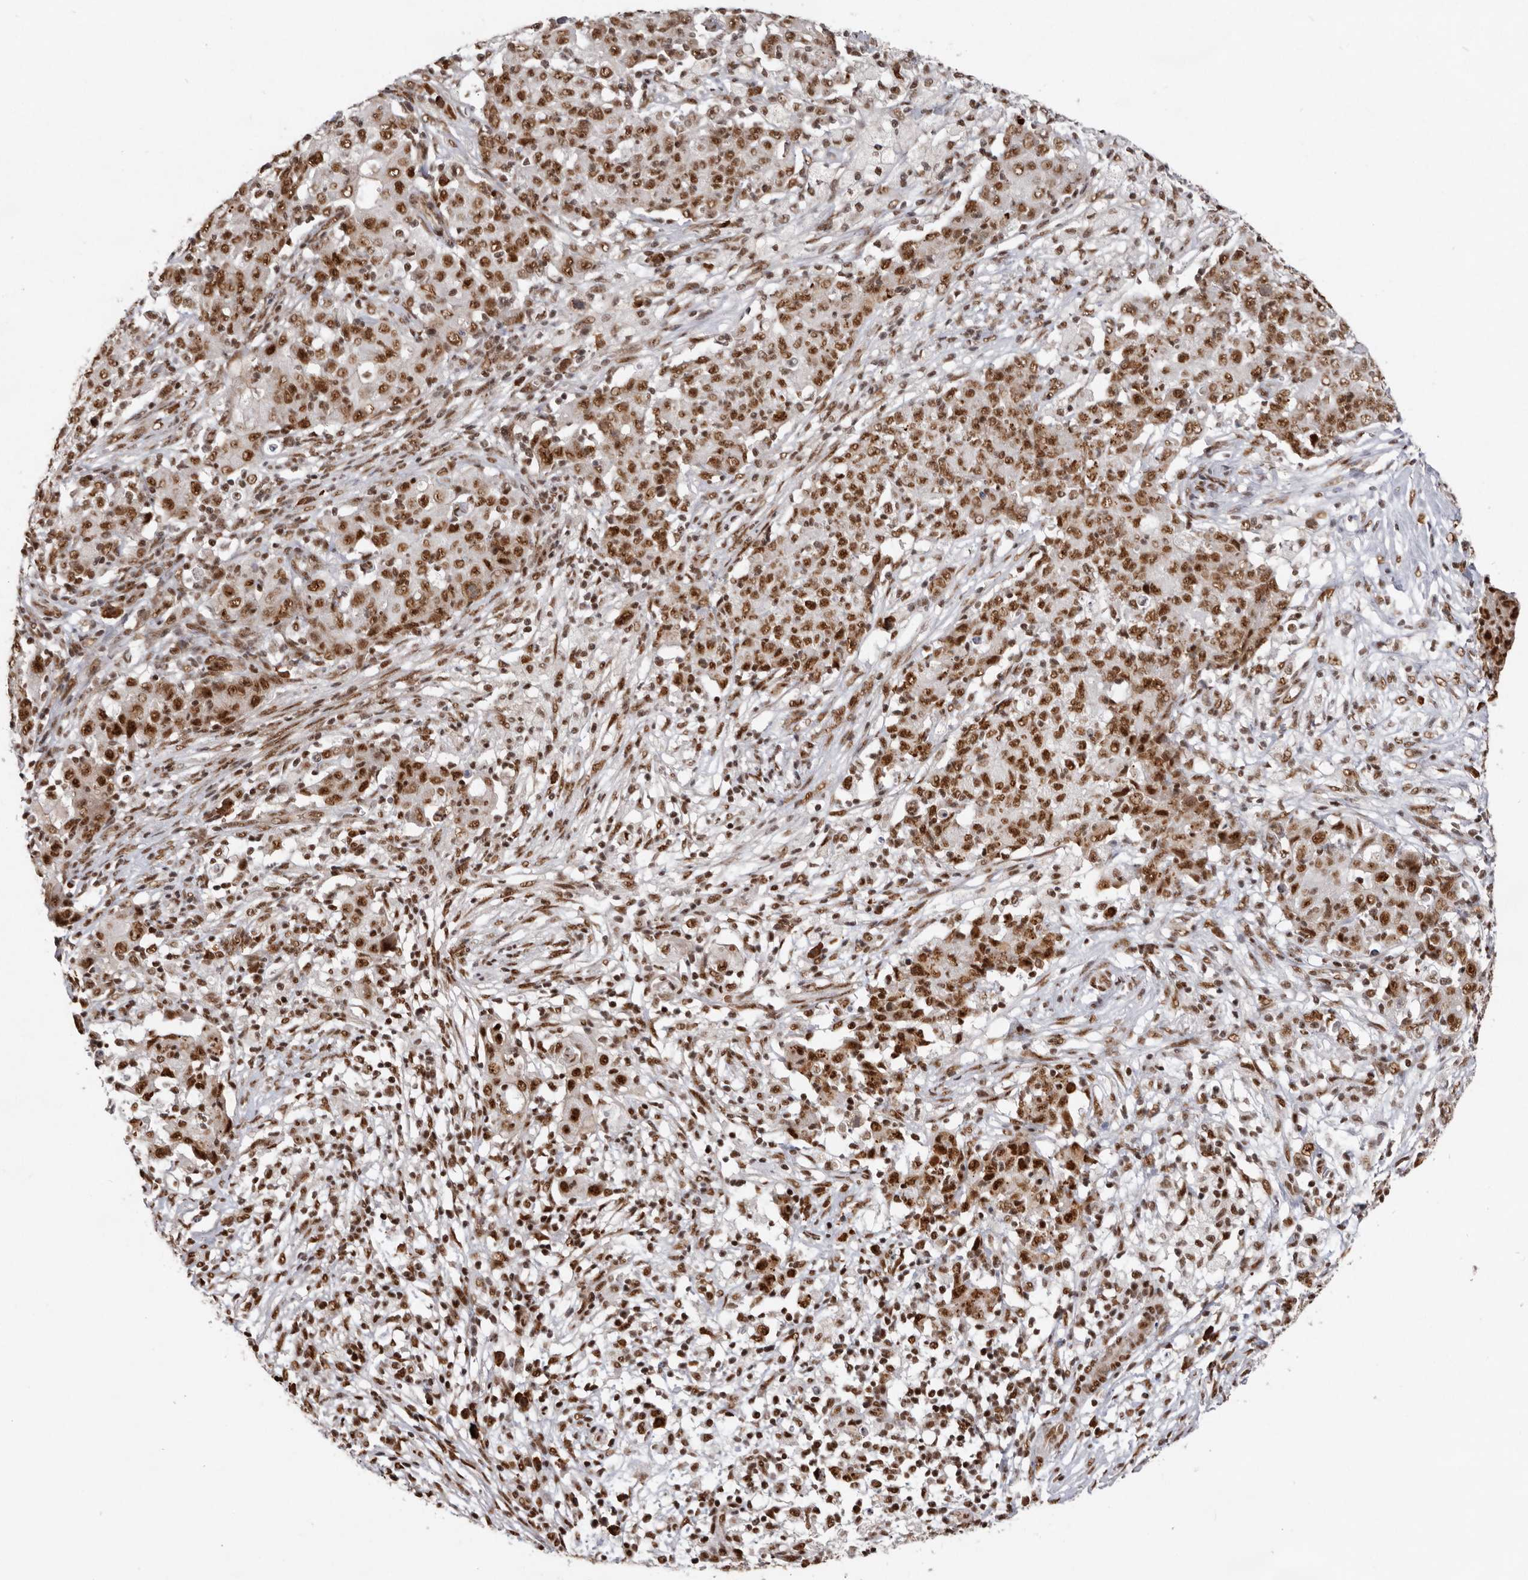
{"staining": {"intensity": "strong", "quantity": ">75%", "location": "nuclear"}, "tissue": "ovarian cancer", "cell_type": "Tumor cells", "image_type": "cancer", "snomed": [{"axis": "morphology", "description": "Carcinoma, endometroid"}, {"axis": "topography", "description": "Ovary"}], "caption": "Ovarian cancer tissue displays strong nuclear expression in about >75% of tumor cells", "gene": "CHTOP", "patient": {"sex": "female", "age": 42}}